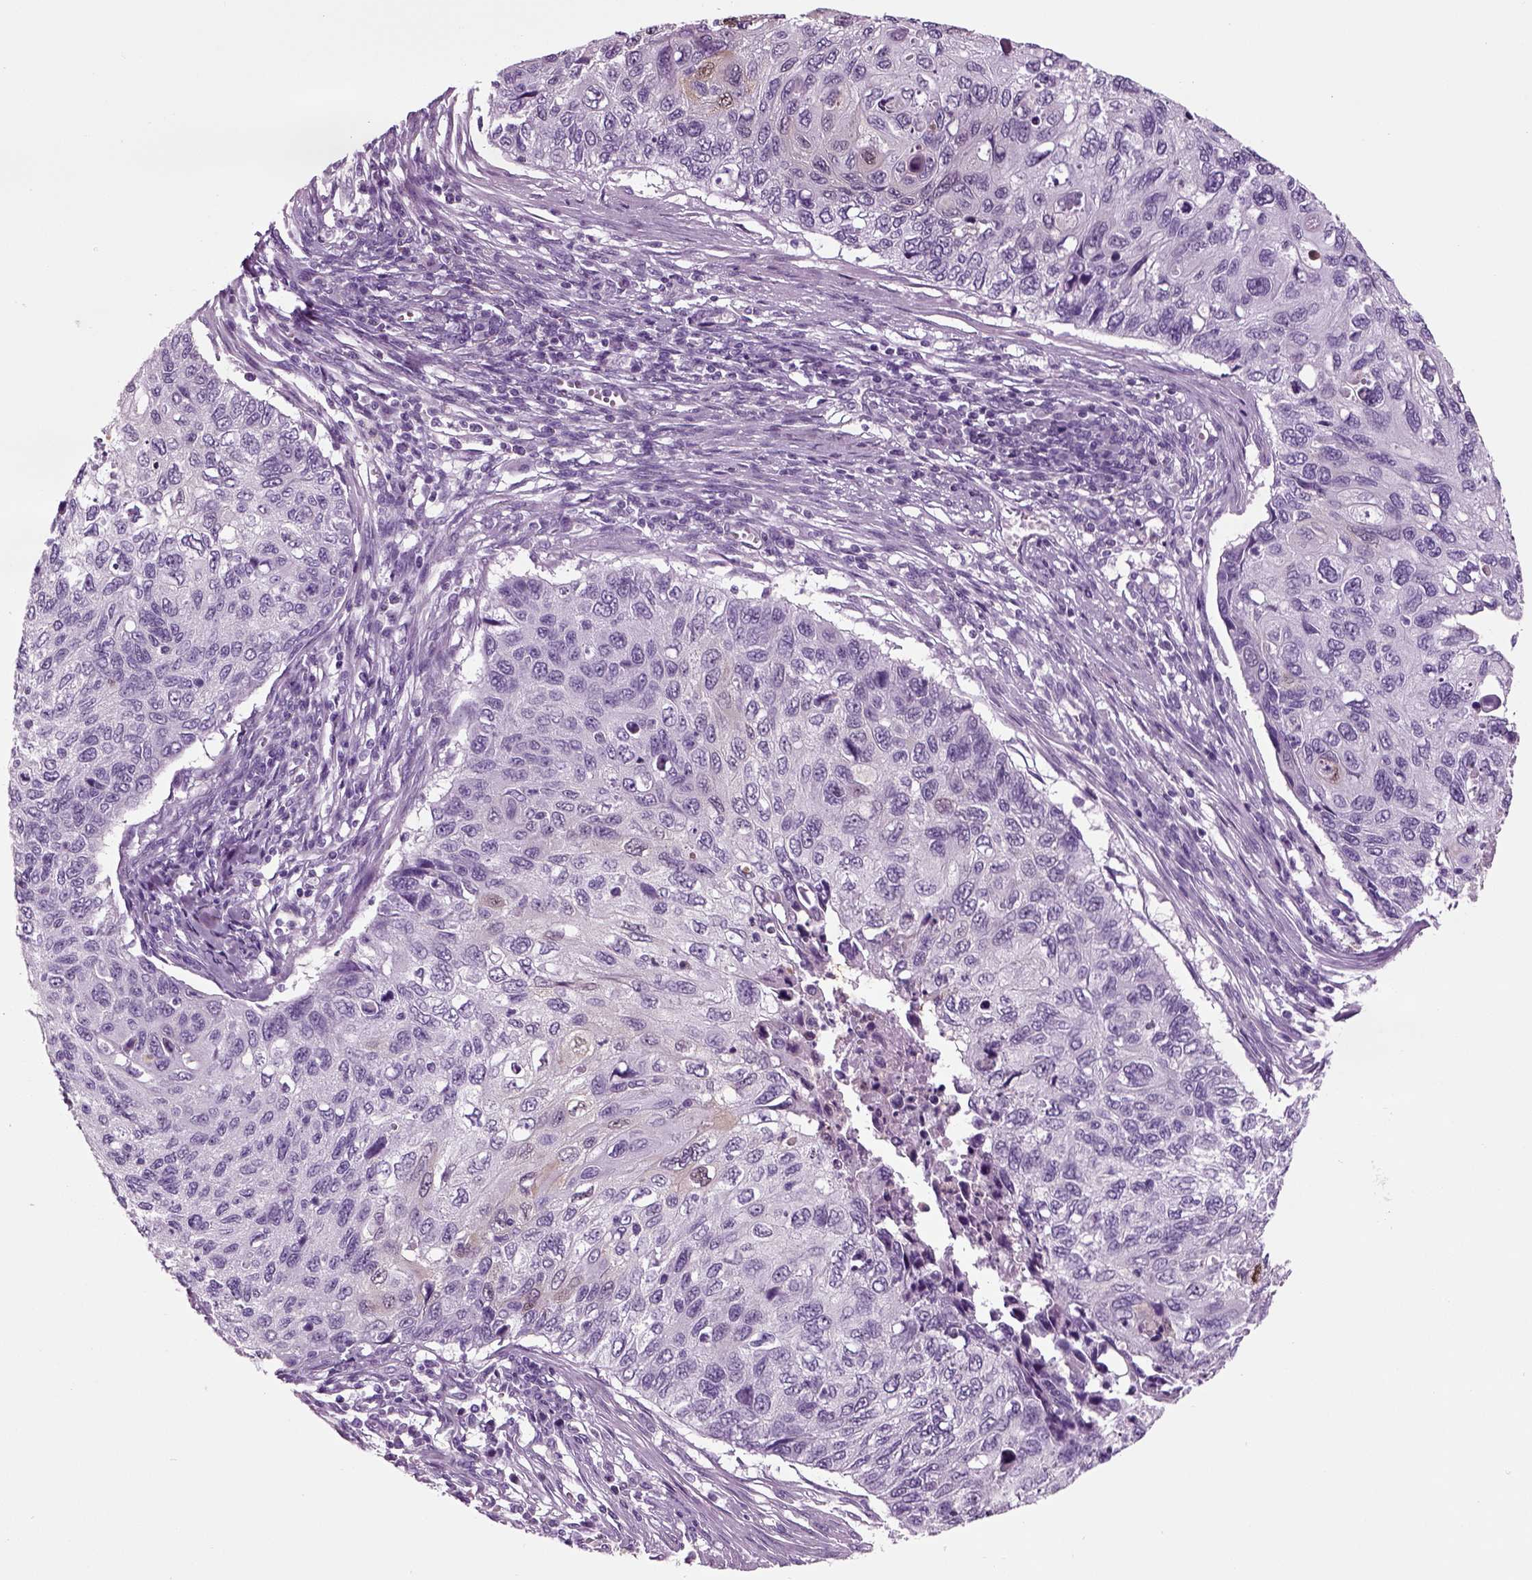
{"staining": {"intensity": "moderate", "quantity": "<25%", "location": "cytoplasmic/membranous"}, "tissue": "cervical cancer", "cell_type": "Tumor cells", "image_type": "cancer", "snomed": [{"axis": "morphology", "description": "Squamous cell carcinoma, NOS"}, {"axis": "topography", "description": "Cervix"}], "caption": "Tumor cells demonstrate low levels of moderate cytoplasmic/membranous staining in about <25% of cells in cervical cancer (squamous cell carcinoma).", "gene": "CRABP1", "patient": {"sex": "female", "age": 70}}